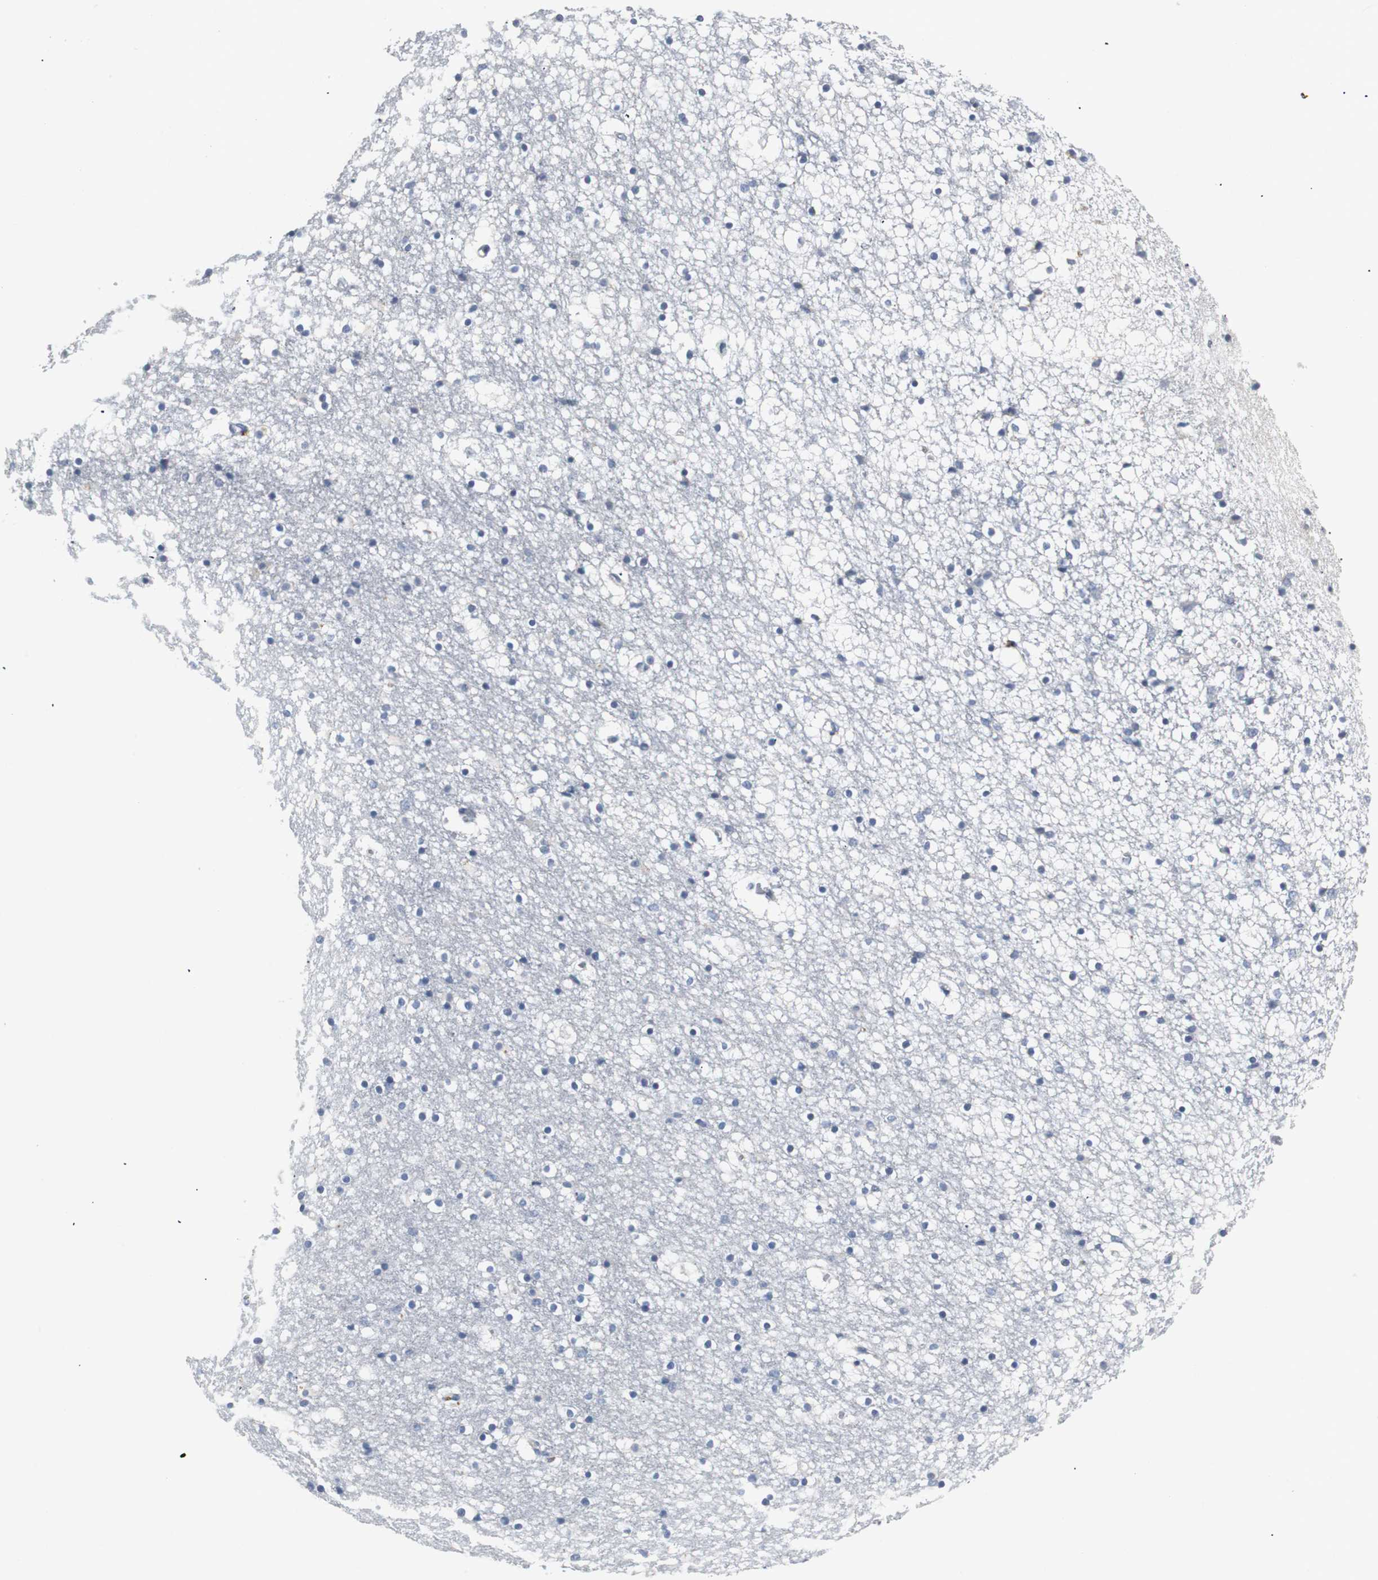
{"staining": {"intensity": "moderate", "quantity": "<25%", "location": "cytoplasmic/membranous"}, "tissue": "caudate", "cell_type": "Glial cells", "image_type": "normal", "snomed": [{"axis": "morphology", "description": "Normal tissue, NOS"}, {"axis": "topography", "description": "Lateral ventricle wall"}], "caption": "Caudate stained with IHC shows moderate cytoplasmic/membranous staining in approximately <25% of glial cells.", "gene": "LRP2", "patient": {"sex": "male", "age": 45}}